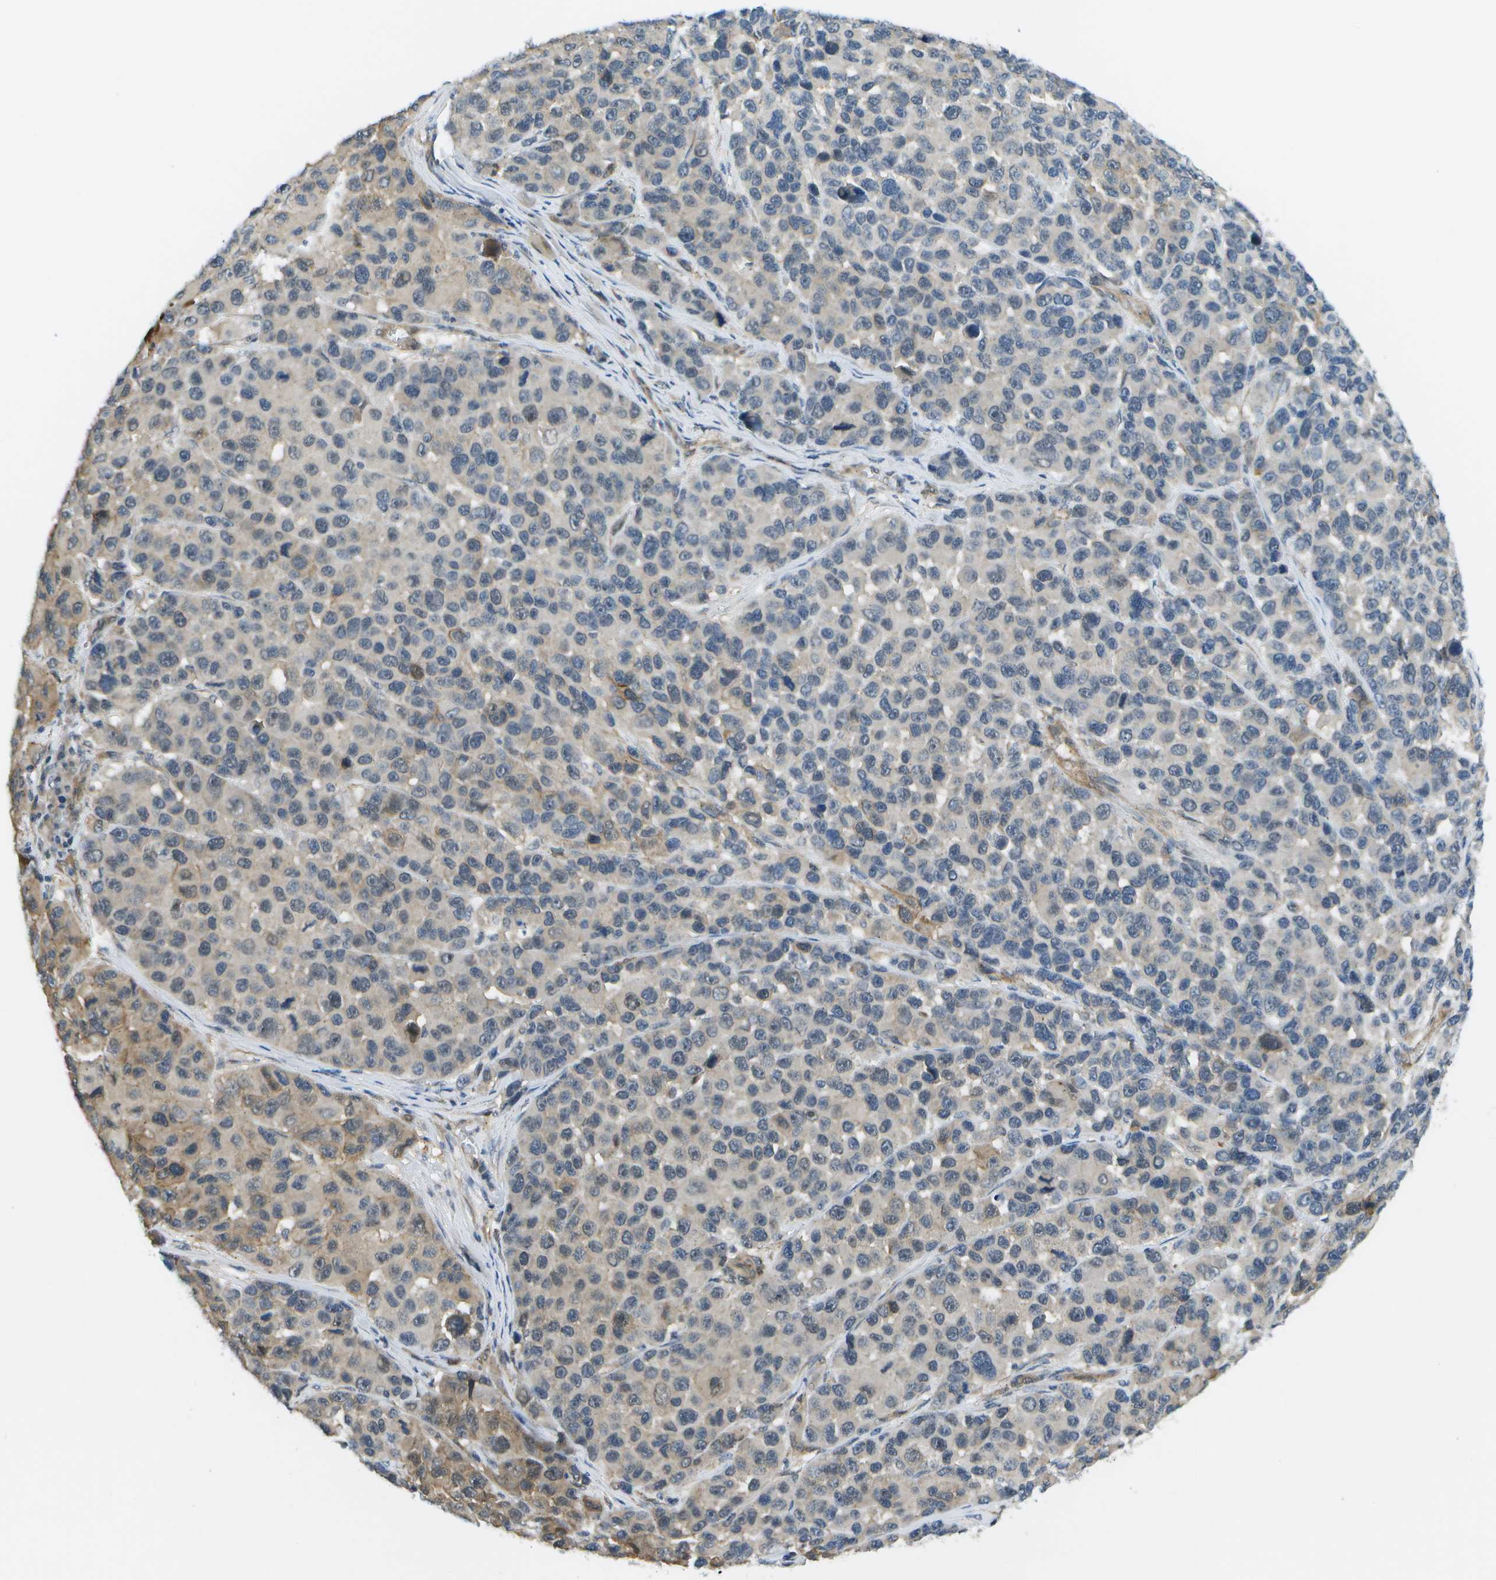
{"staining": {"intensity": "negative", "quantity": "none", "location": "none"}, "tissue": "melanoma", "cell_type": "Tumor cells", "image_type": "cancer", "snomed": [{"axis": "morphology", "description": "Malignant melanoma, NOS"}, {"axis": "topography", "description": "Skin"}], "caption": "A histopathology image of human malignant melanoma is negative for staining in tumor cells.", "gene": "KIAA0040", "patient": {"sex": "male", "age": 53}}